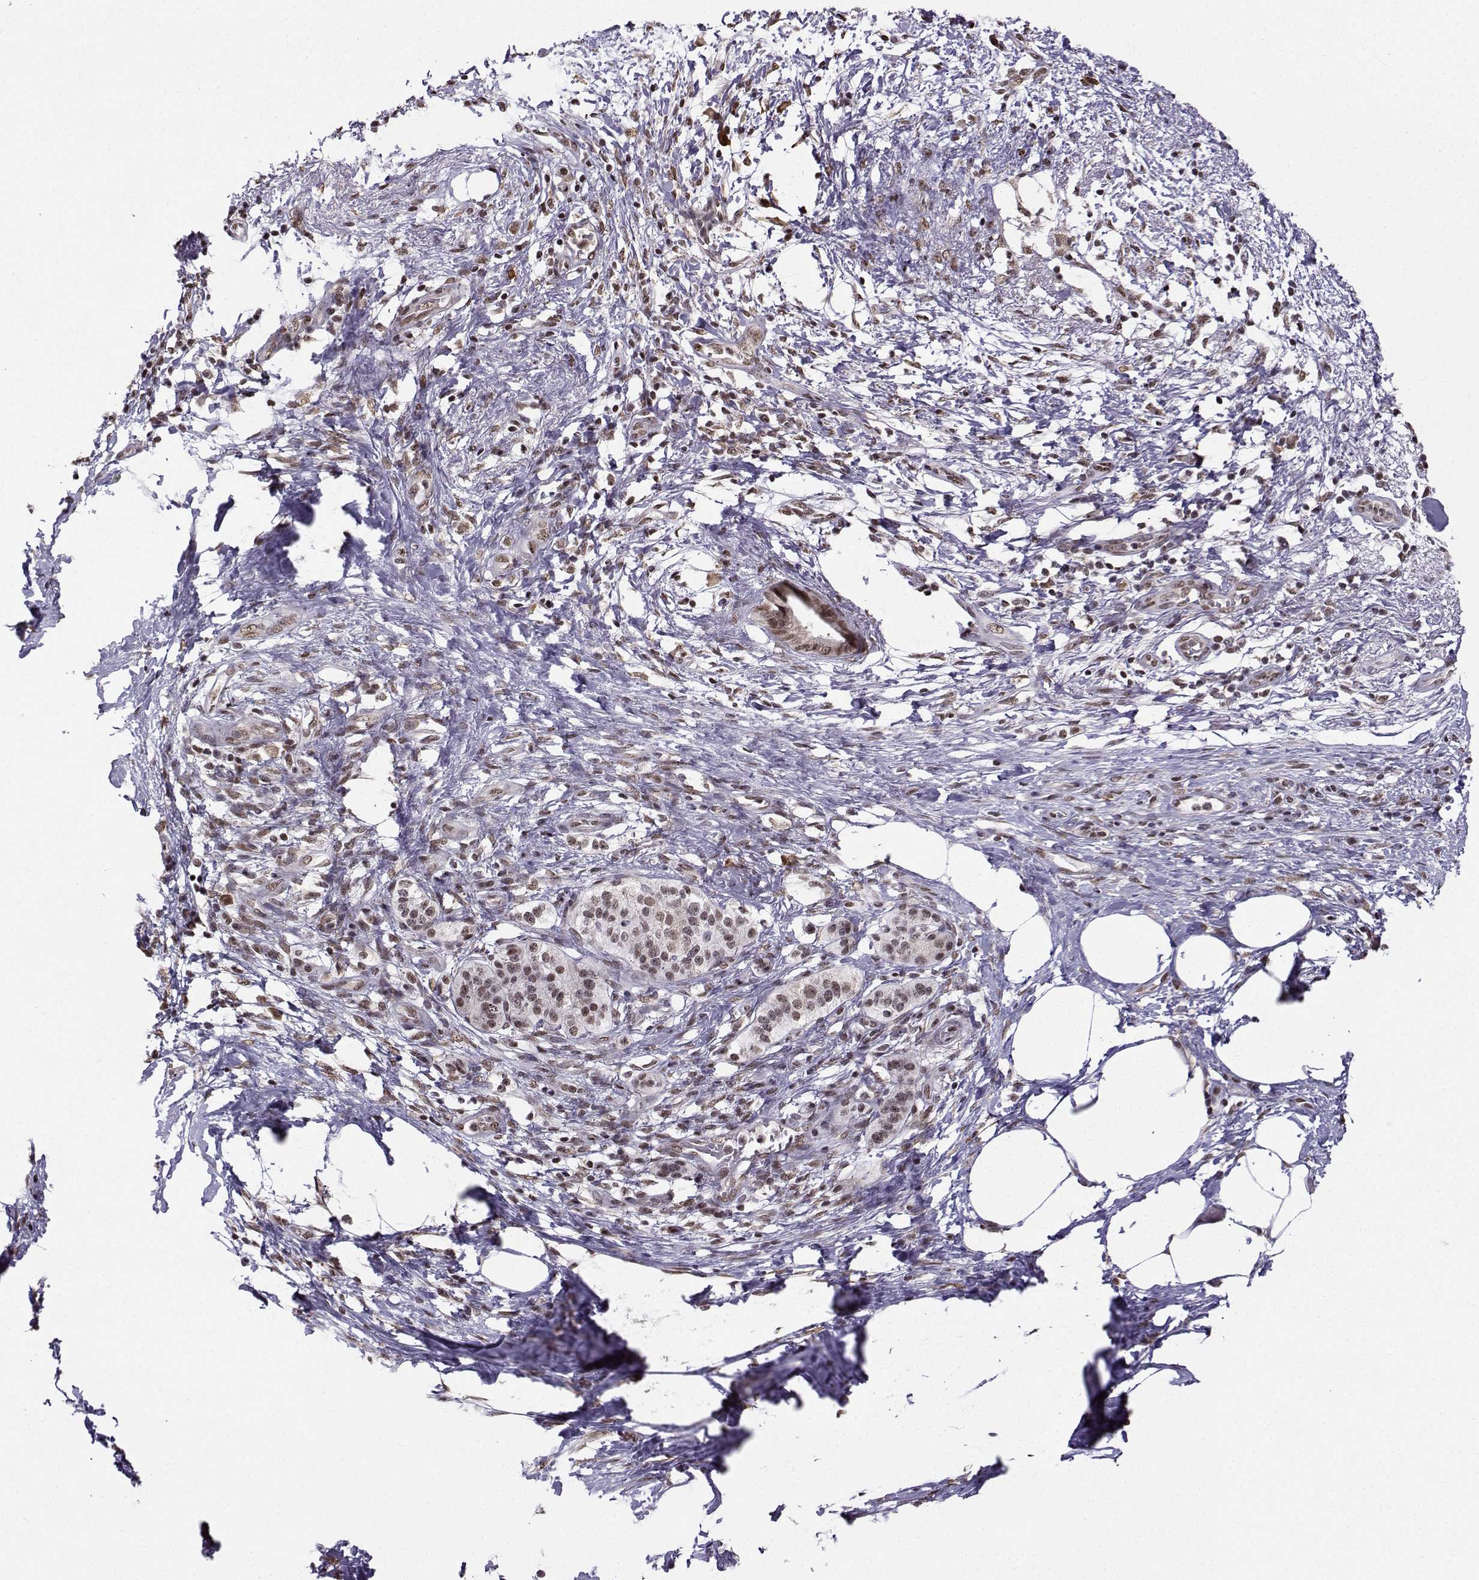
{"staining": {"intensity": "weak", "quantity": ">75%", "location": "nuclear"}, "tissue": "pancreatic cancer", "cell_type": "Tumor cells", "image_type": "cancer", "snomed": [{"axis": "morphology", "description": "Adenocarcinoma, NOS"}, {"axis": "topography", "description": "Pancreas"}], "caption": "A photomicrograph of adenocarcinoma (pancreatic) stained for a protein shows weak nuclear brown staining in tumor cells.", "gene": "EZH1", "patient": {"sex": "female", "age": 72}}